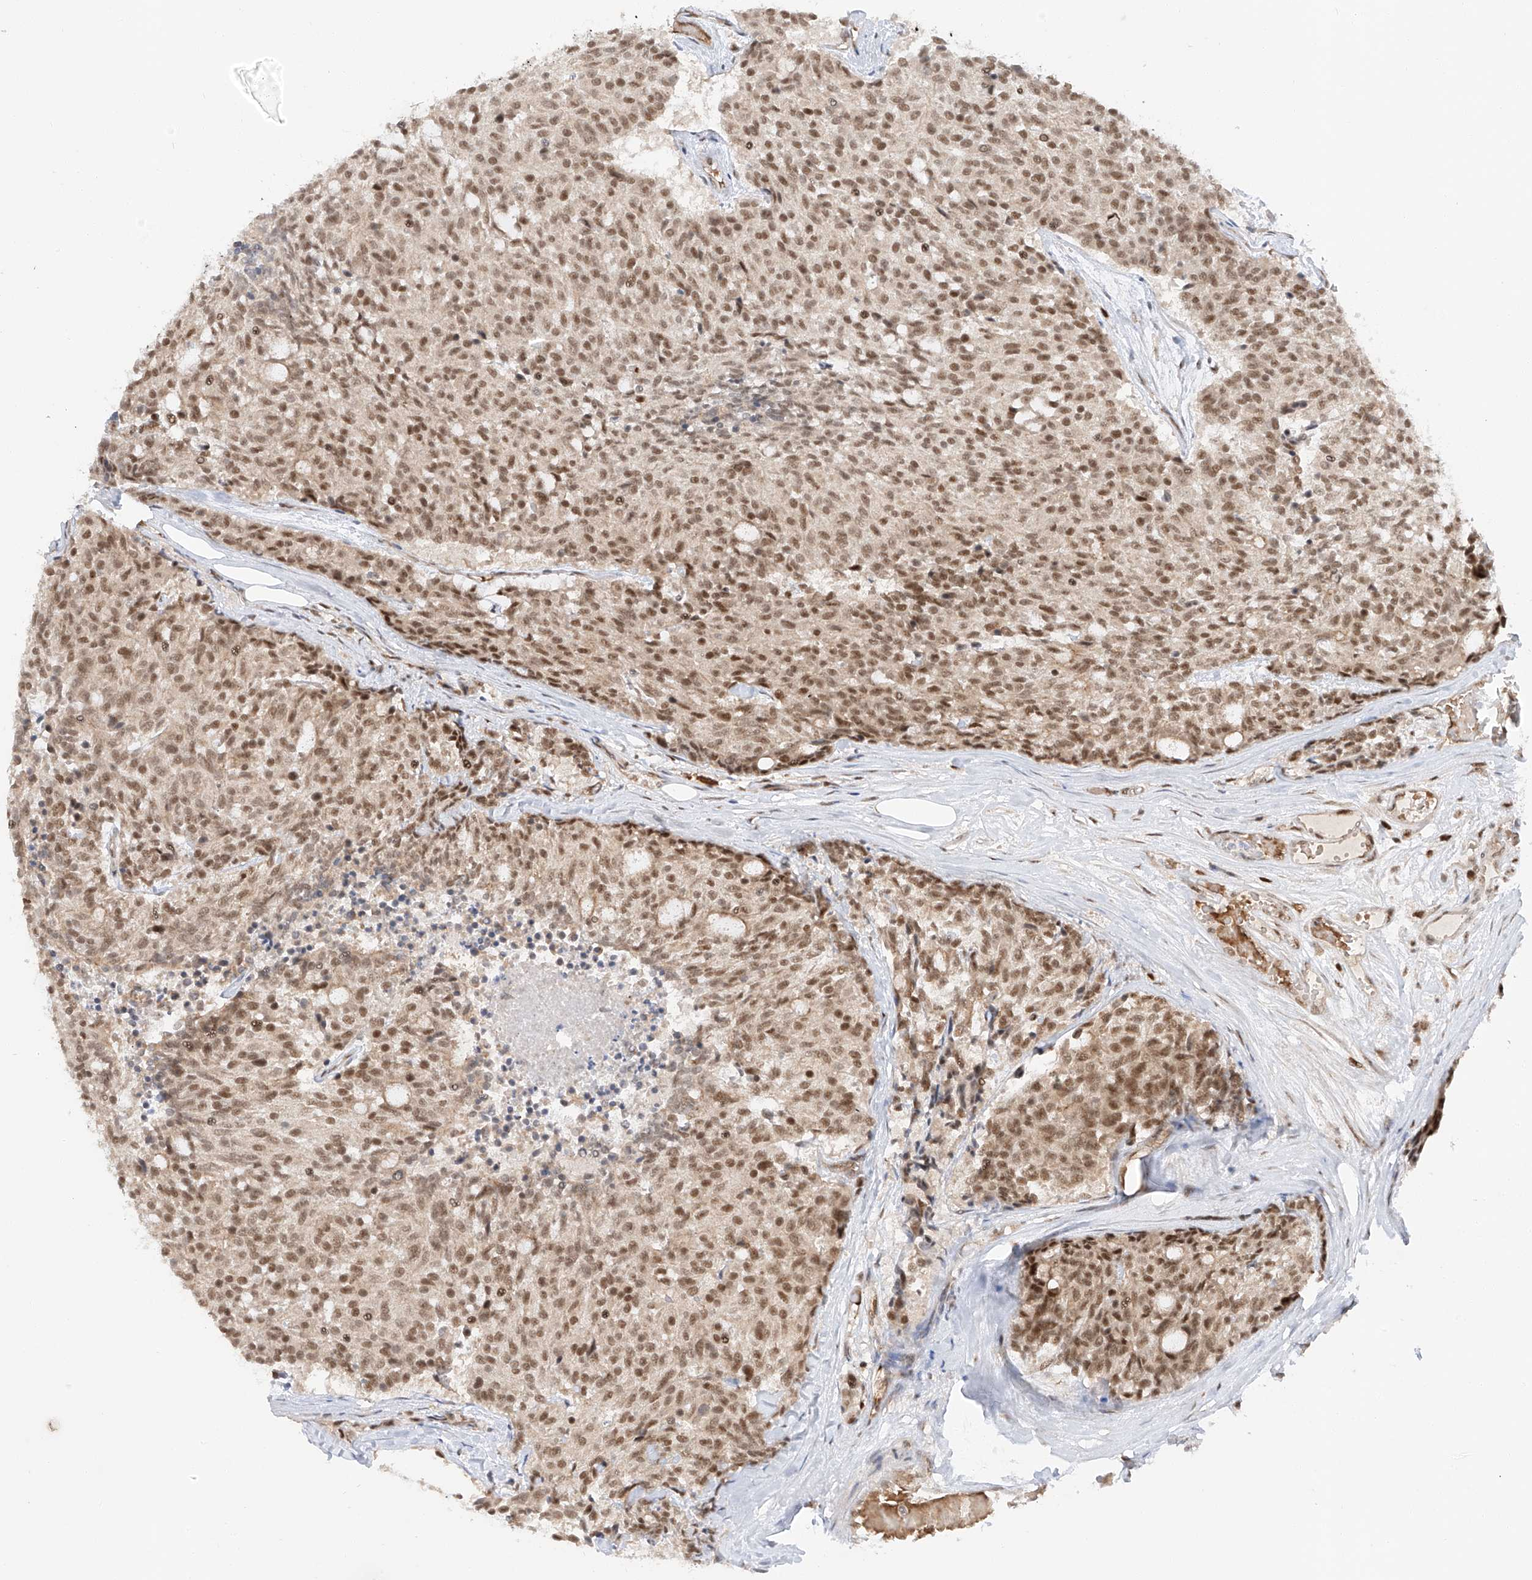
{"staining": {"intensity": "moderate", "quantity": ">75%", "location": "nuclear"}, "tissue": "carcinoid", "cell_type": "Tumor cells", "image_type": "cancer", "snomed": [{"axis": "morphology", "description": "Carcinoid, malignant, NOS"}, {"axis": "topography", "description": "Pancreas"}], "caption": "Immunohistochemistry (DAB (3,3'-diaminobenzidine)) staining of human malignant carcinoid displays moderate nuclear protein expression in about >75% of tumor cells.", "gene": "POGK", "patient": {"sex": "female", "age": 54}}